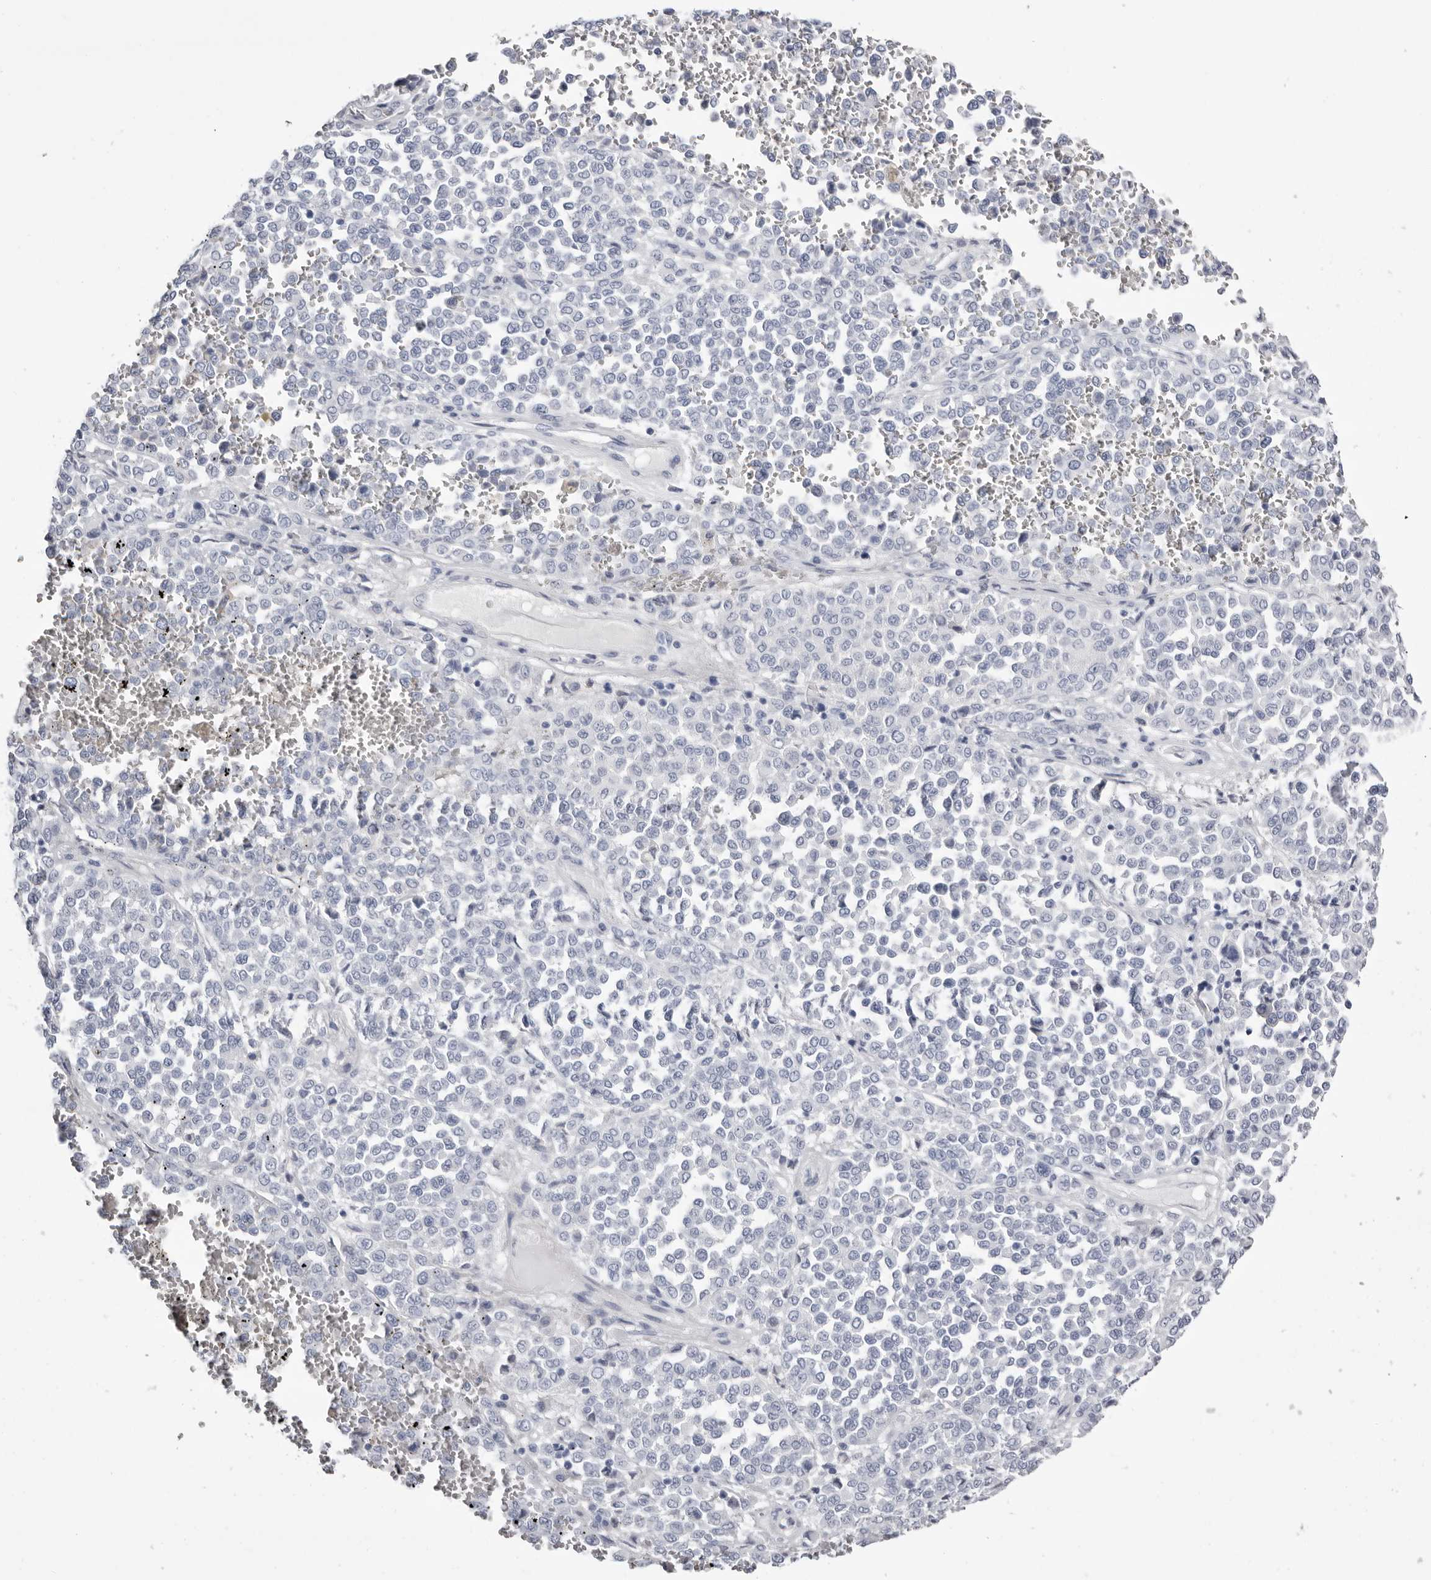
{"staining": {"intensity": "negative", "quantity": "none", "location": "none"}, "tissue": "melanoma", "cell_type": "Tumor cells", "image_type": "cancer", "snomed": [{"axis": "morphology", "description": "Malignant melanoma, Metastatic site"}, {"axis": "topography", "description": "Pancreas"}], "caption": "Immunohistochemistry micrograph of neoplastic tissue: melanoma stained with DAB (3,3'-diaminobenzidine) displays no significant protein staining in tumor cells.", "gene": "LPO", "patient": {"sex": "female", "age": 30}}